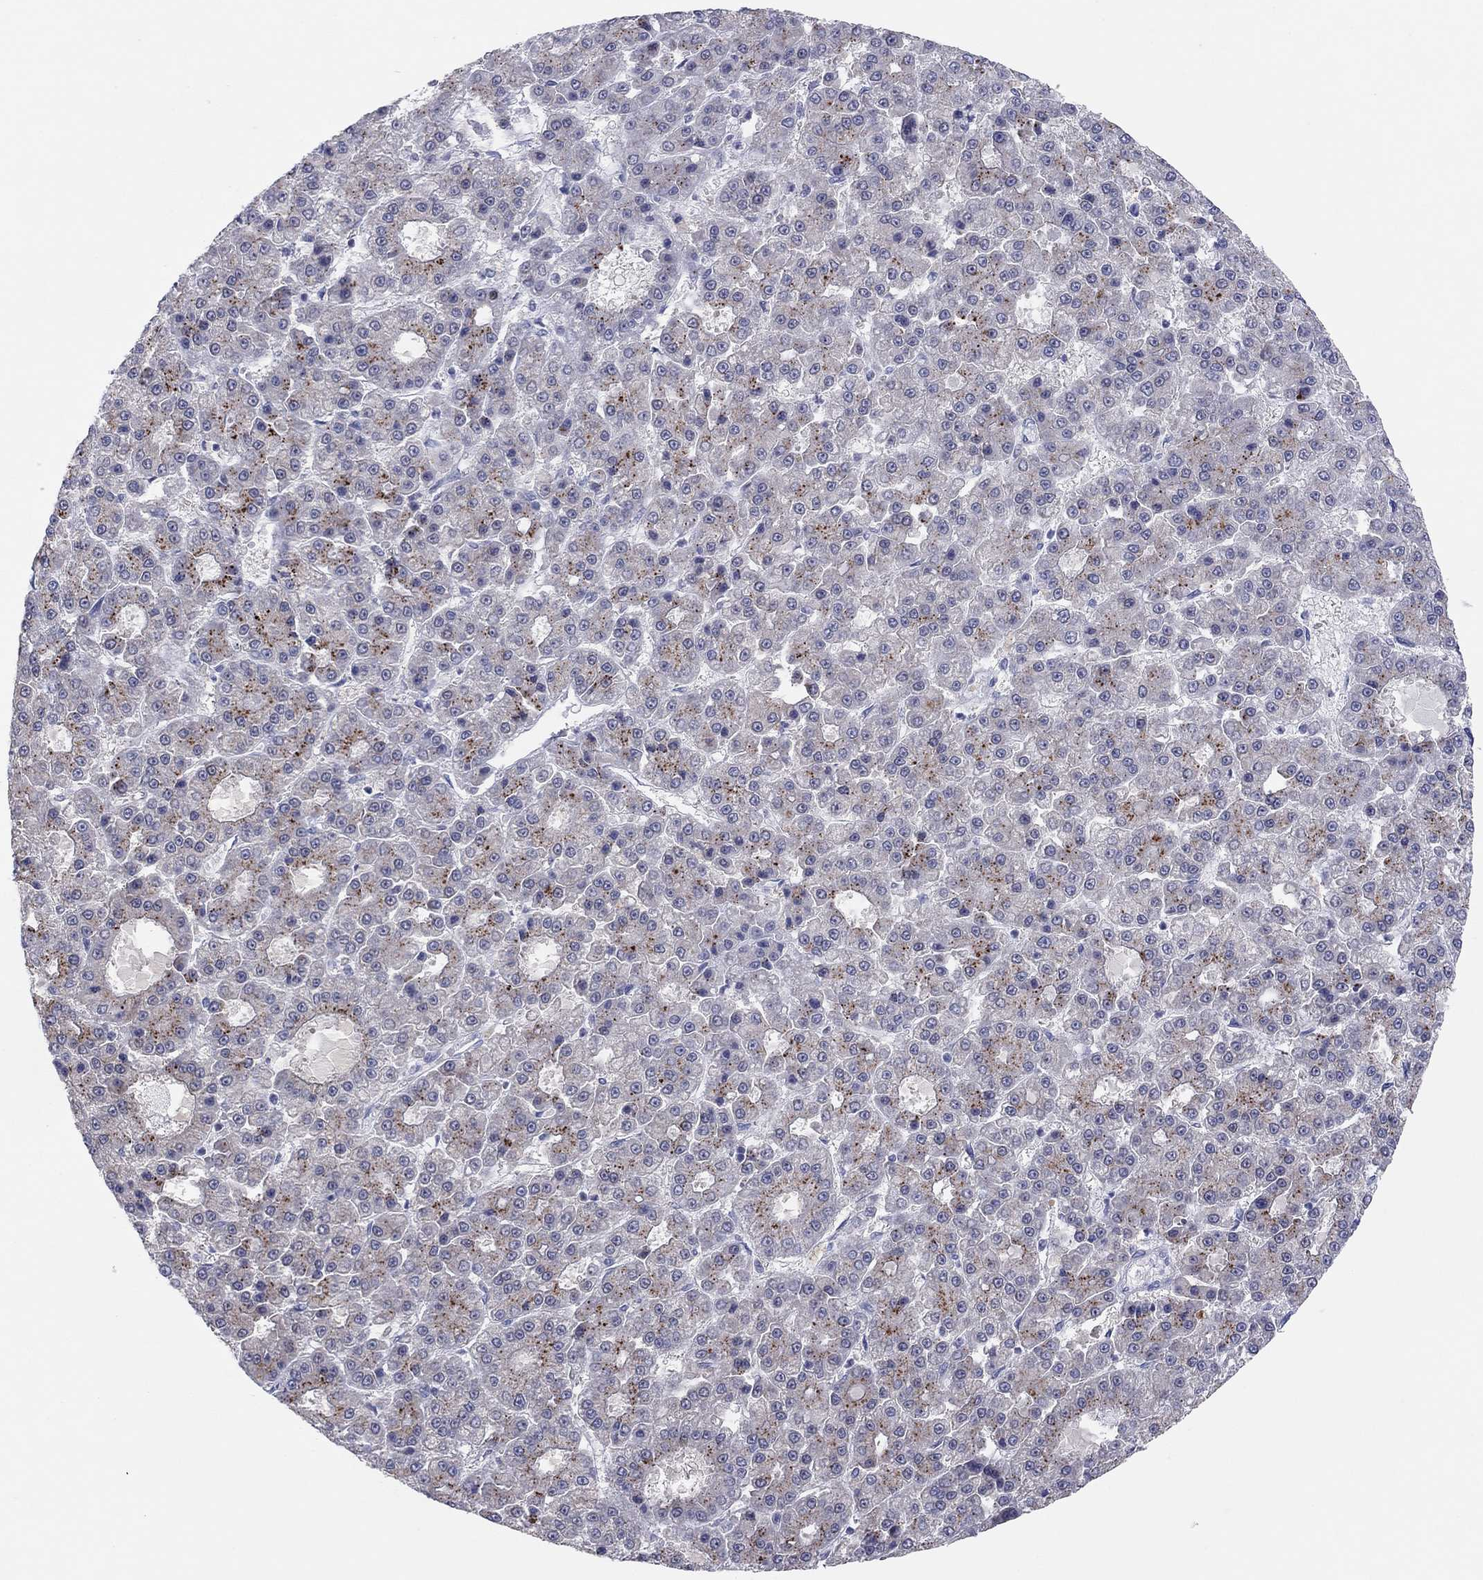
{"staining": {"intensity": "negative", "quantity": "none", "location": "none"}, "tissue": "liver cancer", "cell_type": "Tumor cells", "image_type": "cancer", "snomed": [{"axis": "morphology", "description": "Carcinoma, Hepatocellular, NOS"}, {"axis": "topography", "description": "Liver"}], "caption": "Immunohistochemical staining of human liver cancer demonstrates no significant positivity in tumor cells.", "gene": "CPNE6", "patient": {"sex": "male", "age": 70}}